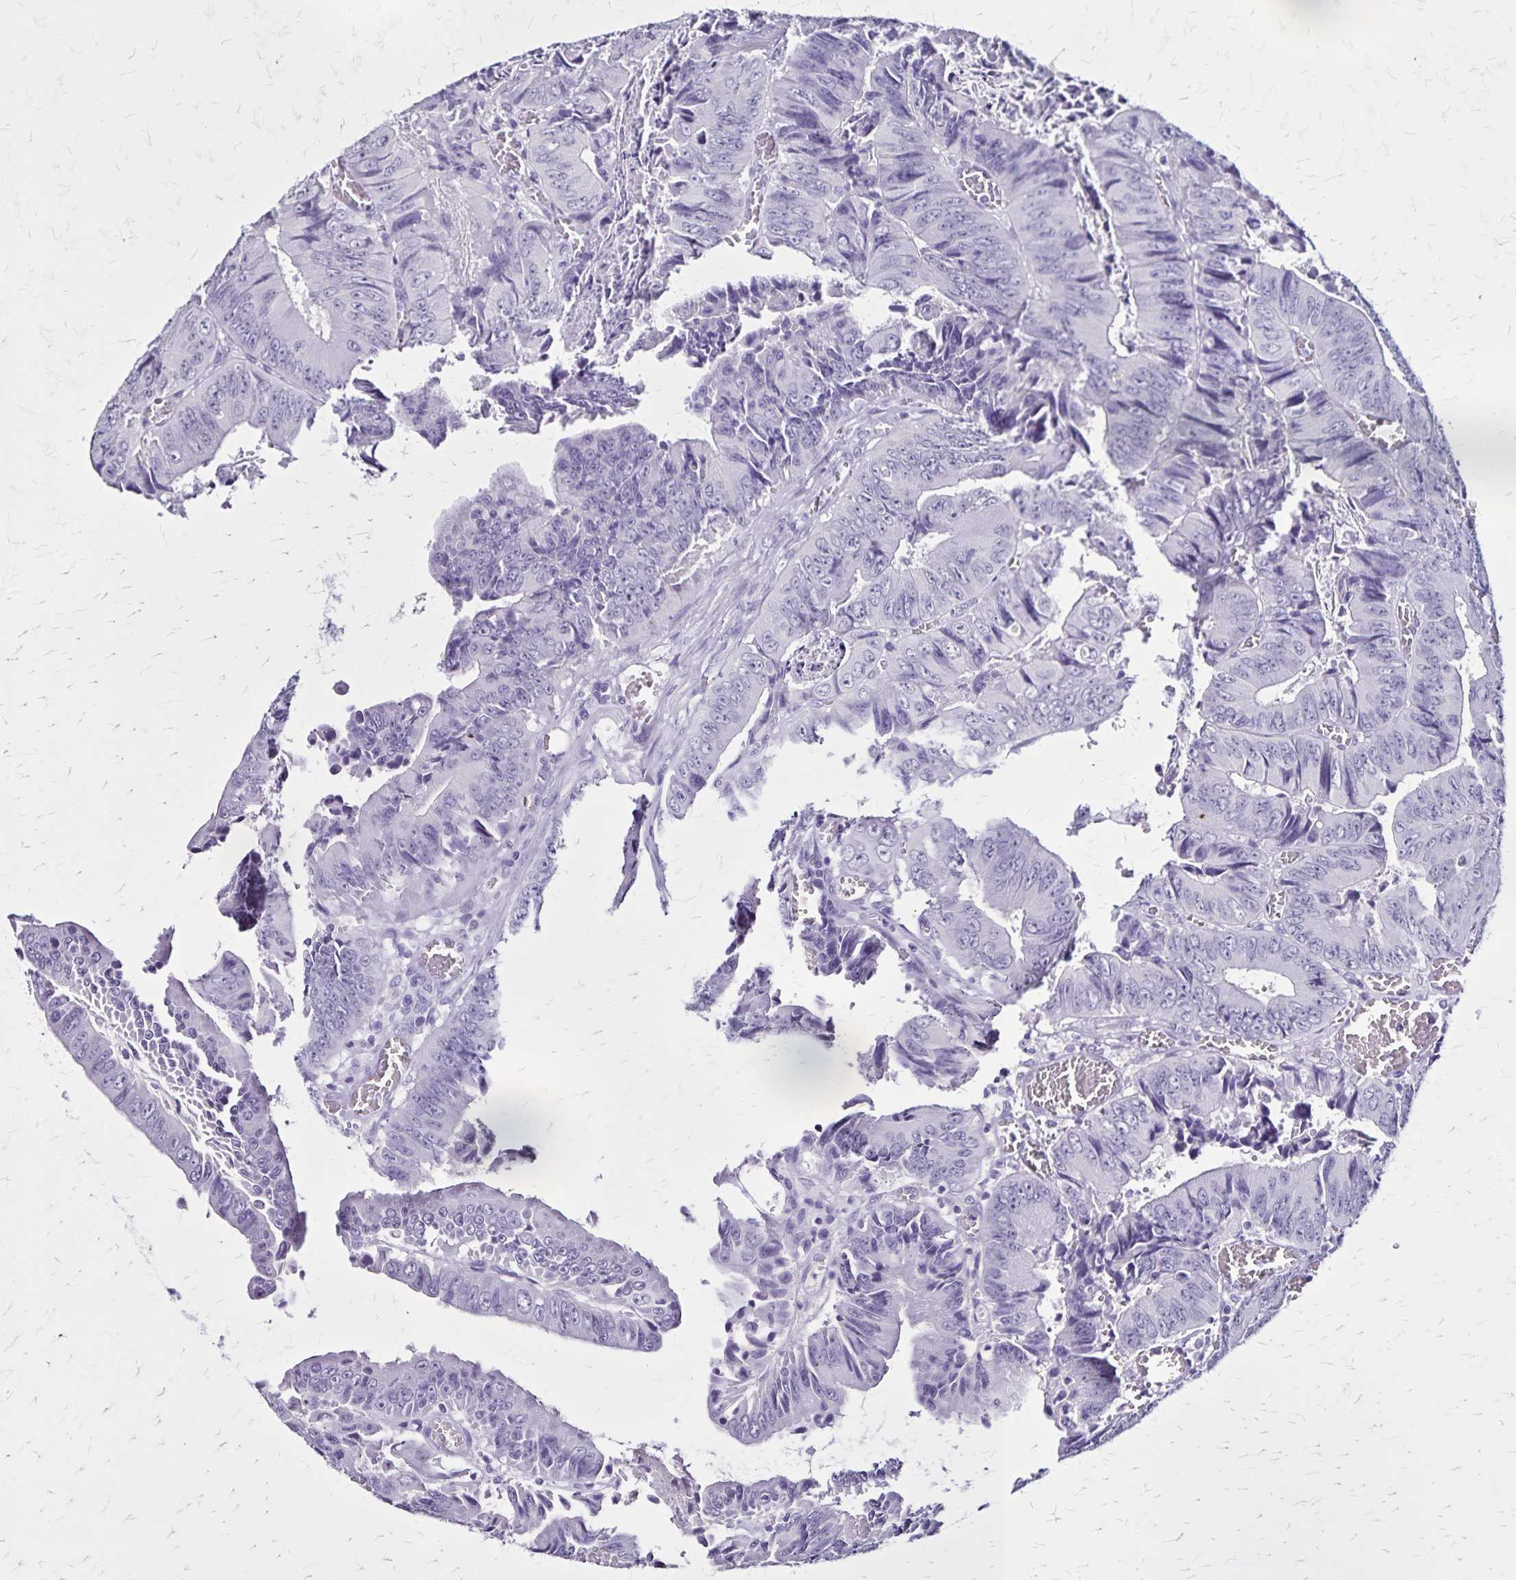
{"staining": {"intensity": "negative", "quantity": "none", "location": "none"}, "tissue": "colorectal cancer", "cell_type": "Tumor cells", "image_type": "cancer", "snomed": [{"axis": "morphology", "description": "Adenocarcinoma, NOS"}, {"axis": "topography", "description": "Colon"}], "caption": "Immunohistochemical staining of human colorectal adenocarcinoma shows no significant expression in tumor cells.", "gene": "KRT2", "patient": {"sex": "female", "age": 84}}